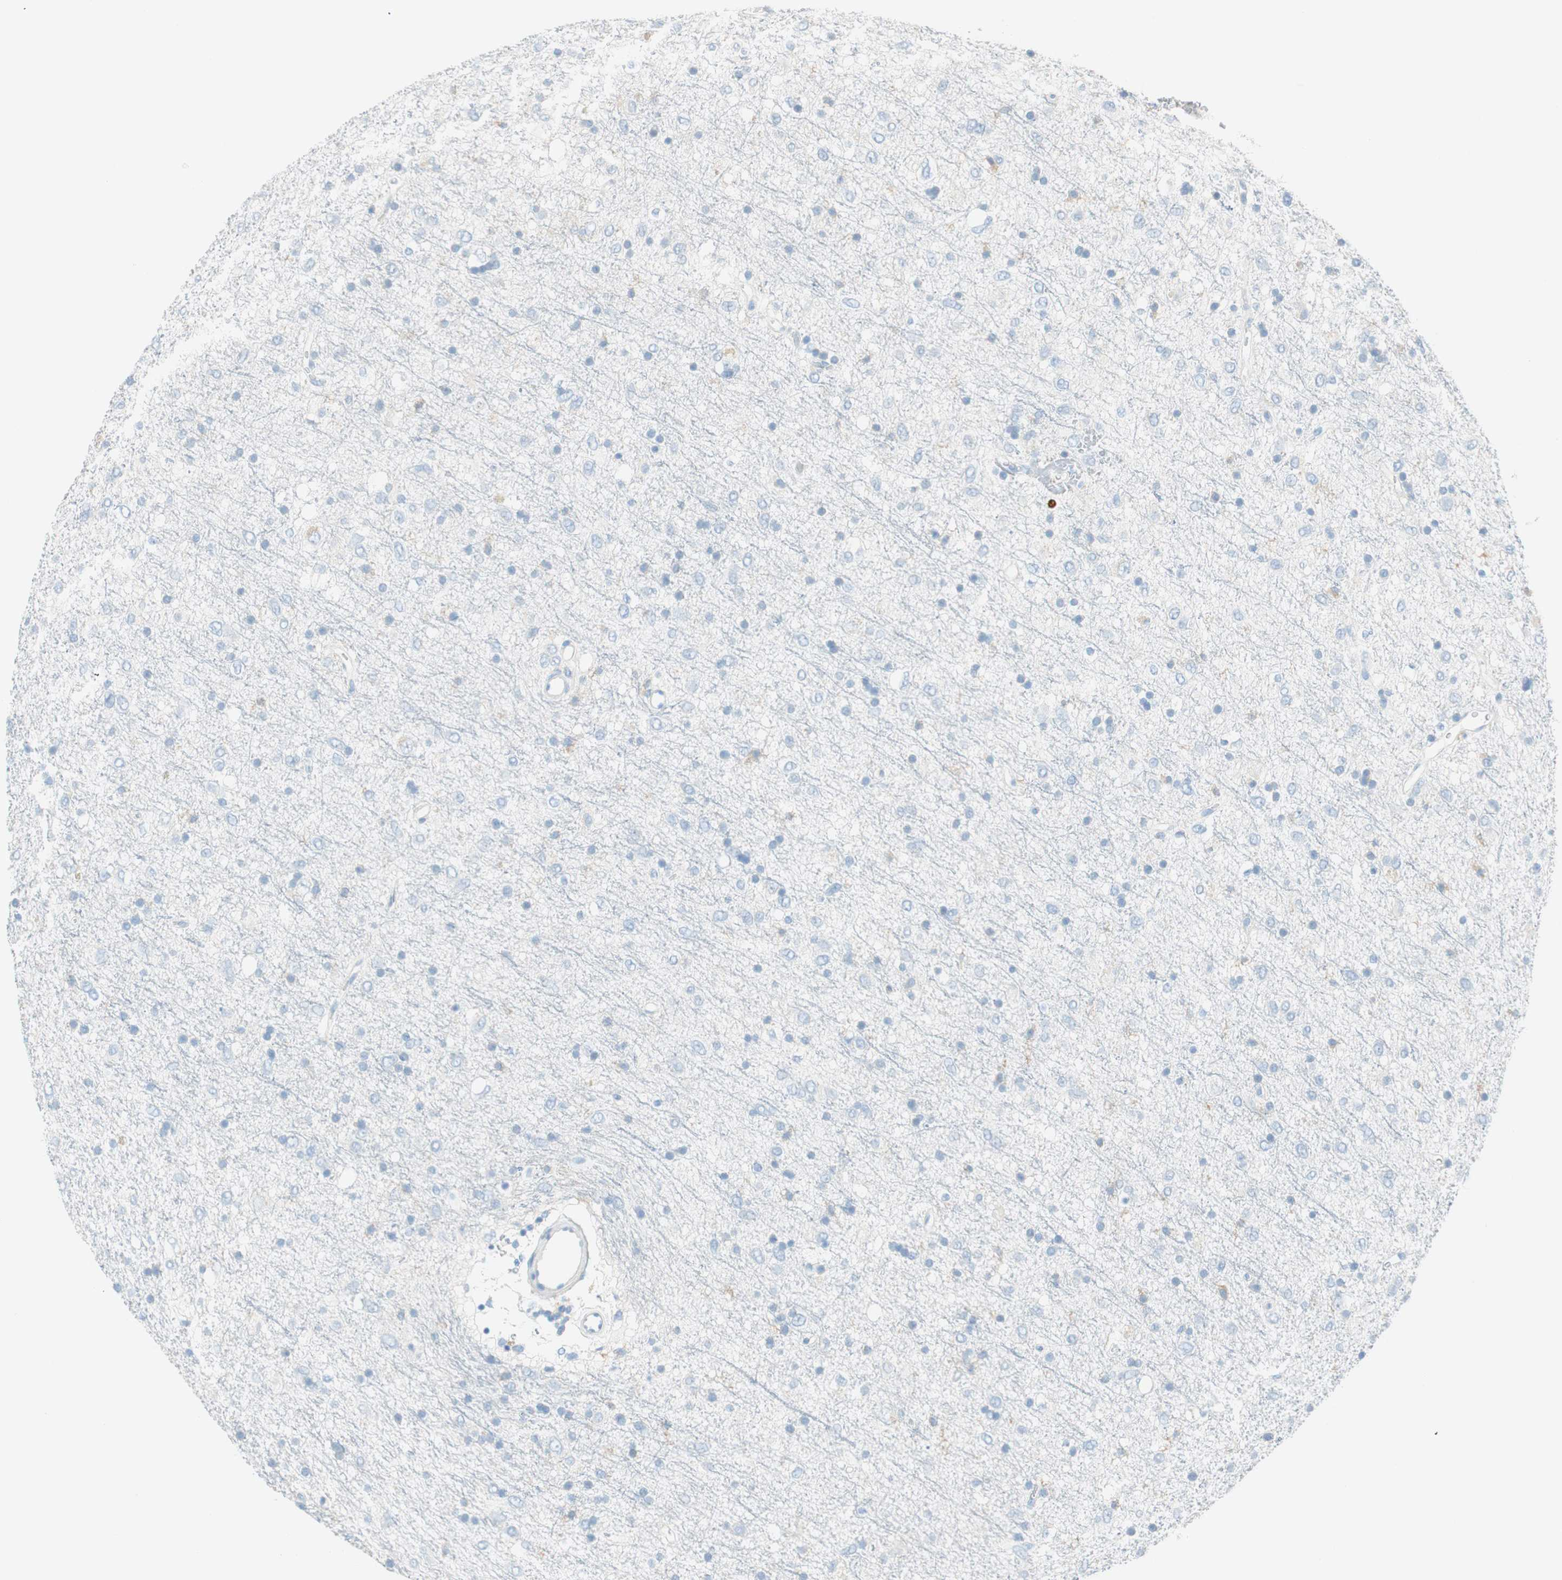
{"staining": {"intensity": "negative", "quantity": "none", "location": "none"}, "tissue": "glioma", "cell_type": "Tumor cells", "image_type": "cancer", "snomed": [{"axis": "morphology", "description": "Glioma, malignant, Low grade"}, {"axis": "topography", "description": "Brain"}], "caption": "Tumor cells are negative for protein expression in human low-grade glioma (malignant).", "gene": "TNFRSF13C", "patient": {"sex": "male", "age": 77}}